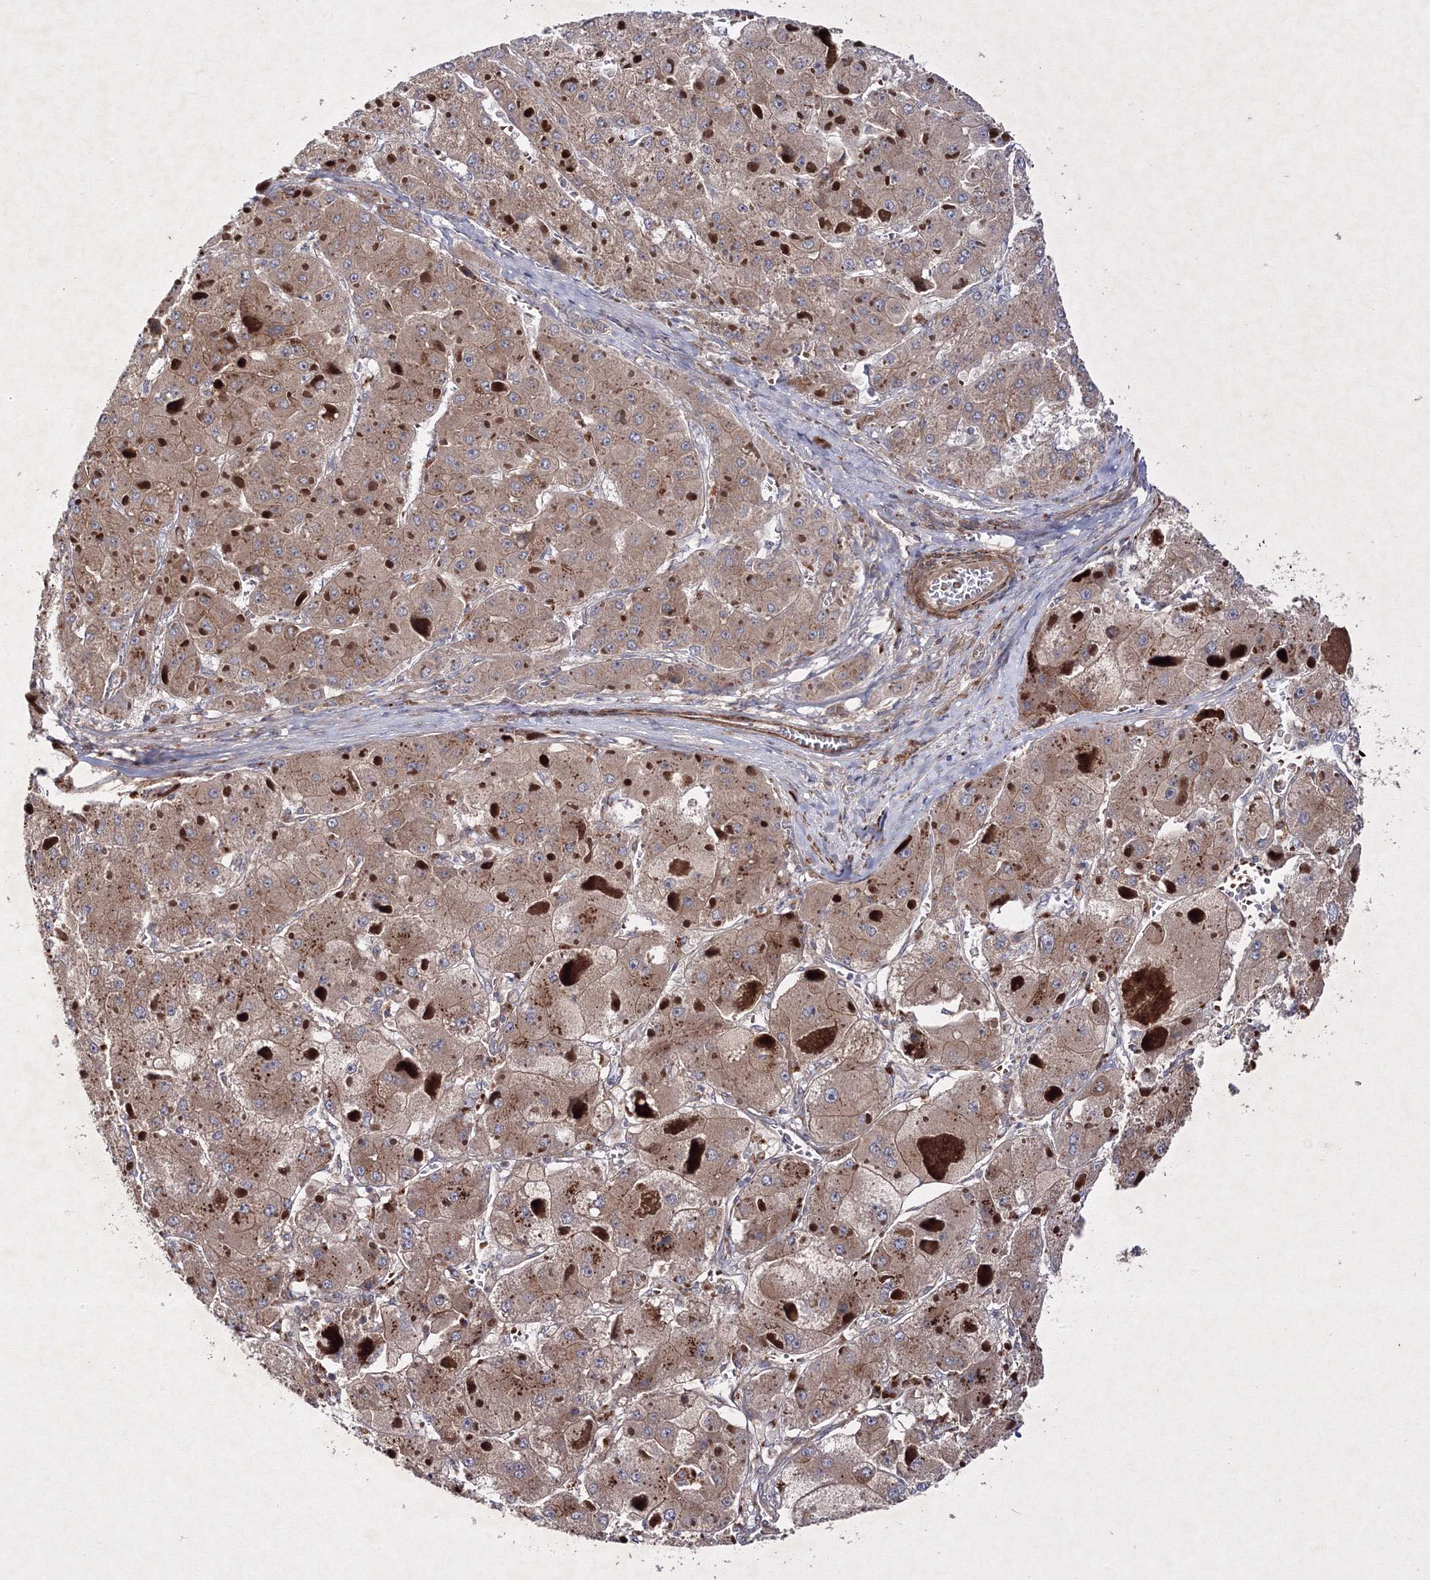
{"staining": {"intensity": "moderate", "quantity": ">75%", "location": "cytoplasmic/membranous"}, "tissue": "liver cancer", "cell_type": "Tumor cells", "image_type": "cancer", "snomed": [{"axis": "morphology", "description": "Carcinoma, Hepatocellular, NOS"}, {"axis": "topography", "description": "Liver"}], "caption": "Moderate cytoplasmic/membranous expression is appreciated in approximately >75% of tumor cells in liver cancer.", "gene": "GFM1", "patient": {"sex": "female", "age": 73}}